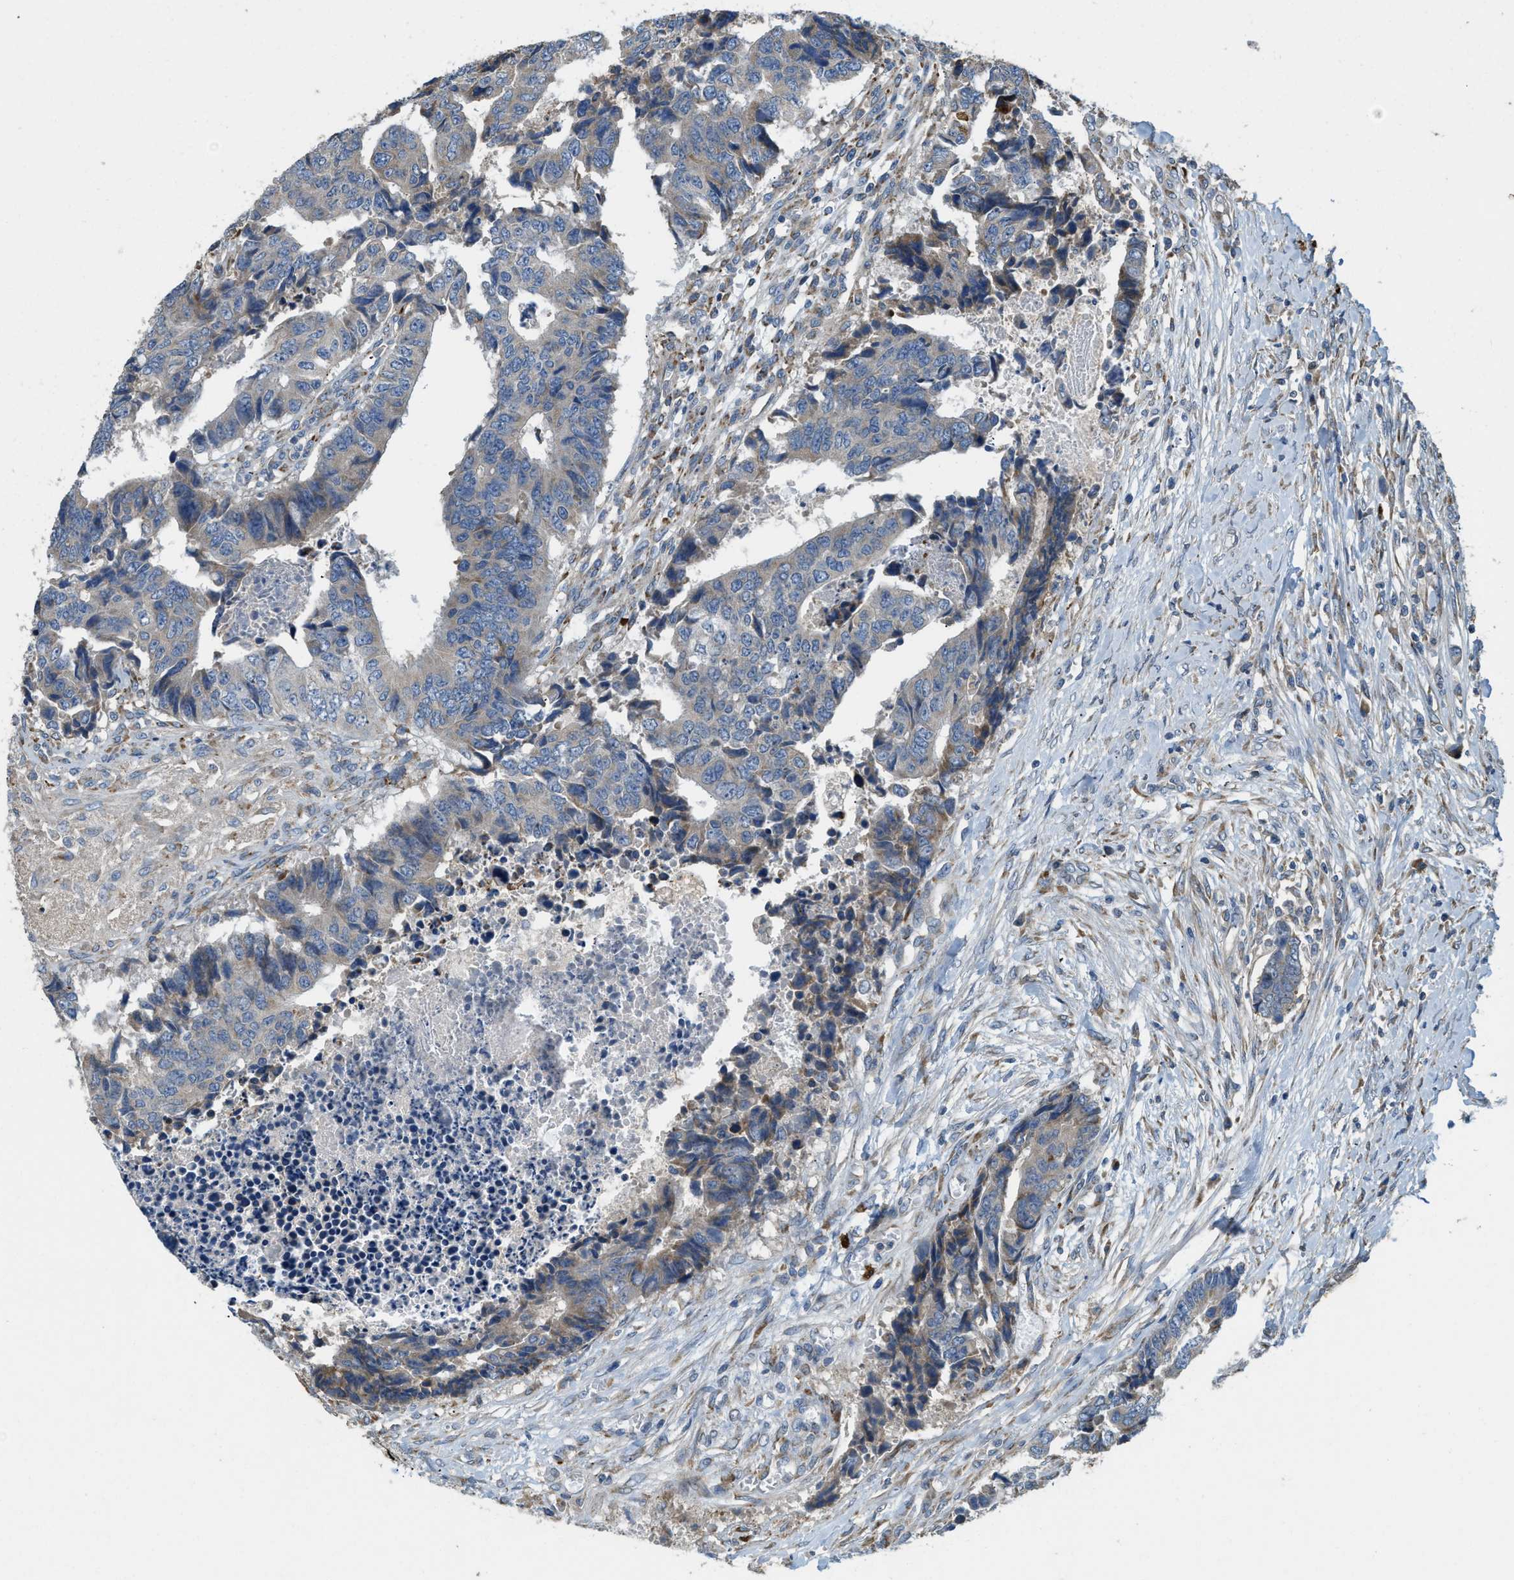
{"staining": {"intensity": "negative", "quantity": "none", "location": "none"}, "tissue": "colorectal cancer", "cell_type": "Tumor cells", "image_type": "cancer", "snomed": [{"axis": "morphology", "description": "Adenocarcinoma, NOS"}, {"axis": "topography", "description": "Rectum"}], "caption": "There is no significant positivity in tumor cells of colorectal cancer.", "gene": "TMEM68", "patient": {"sex": "male", "age": 84}}